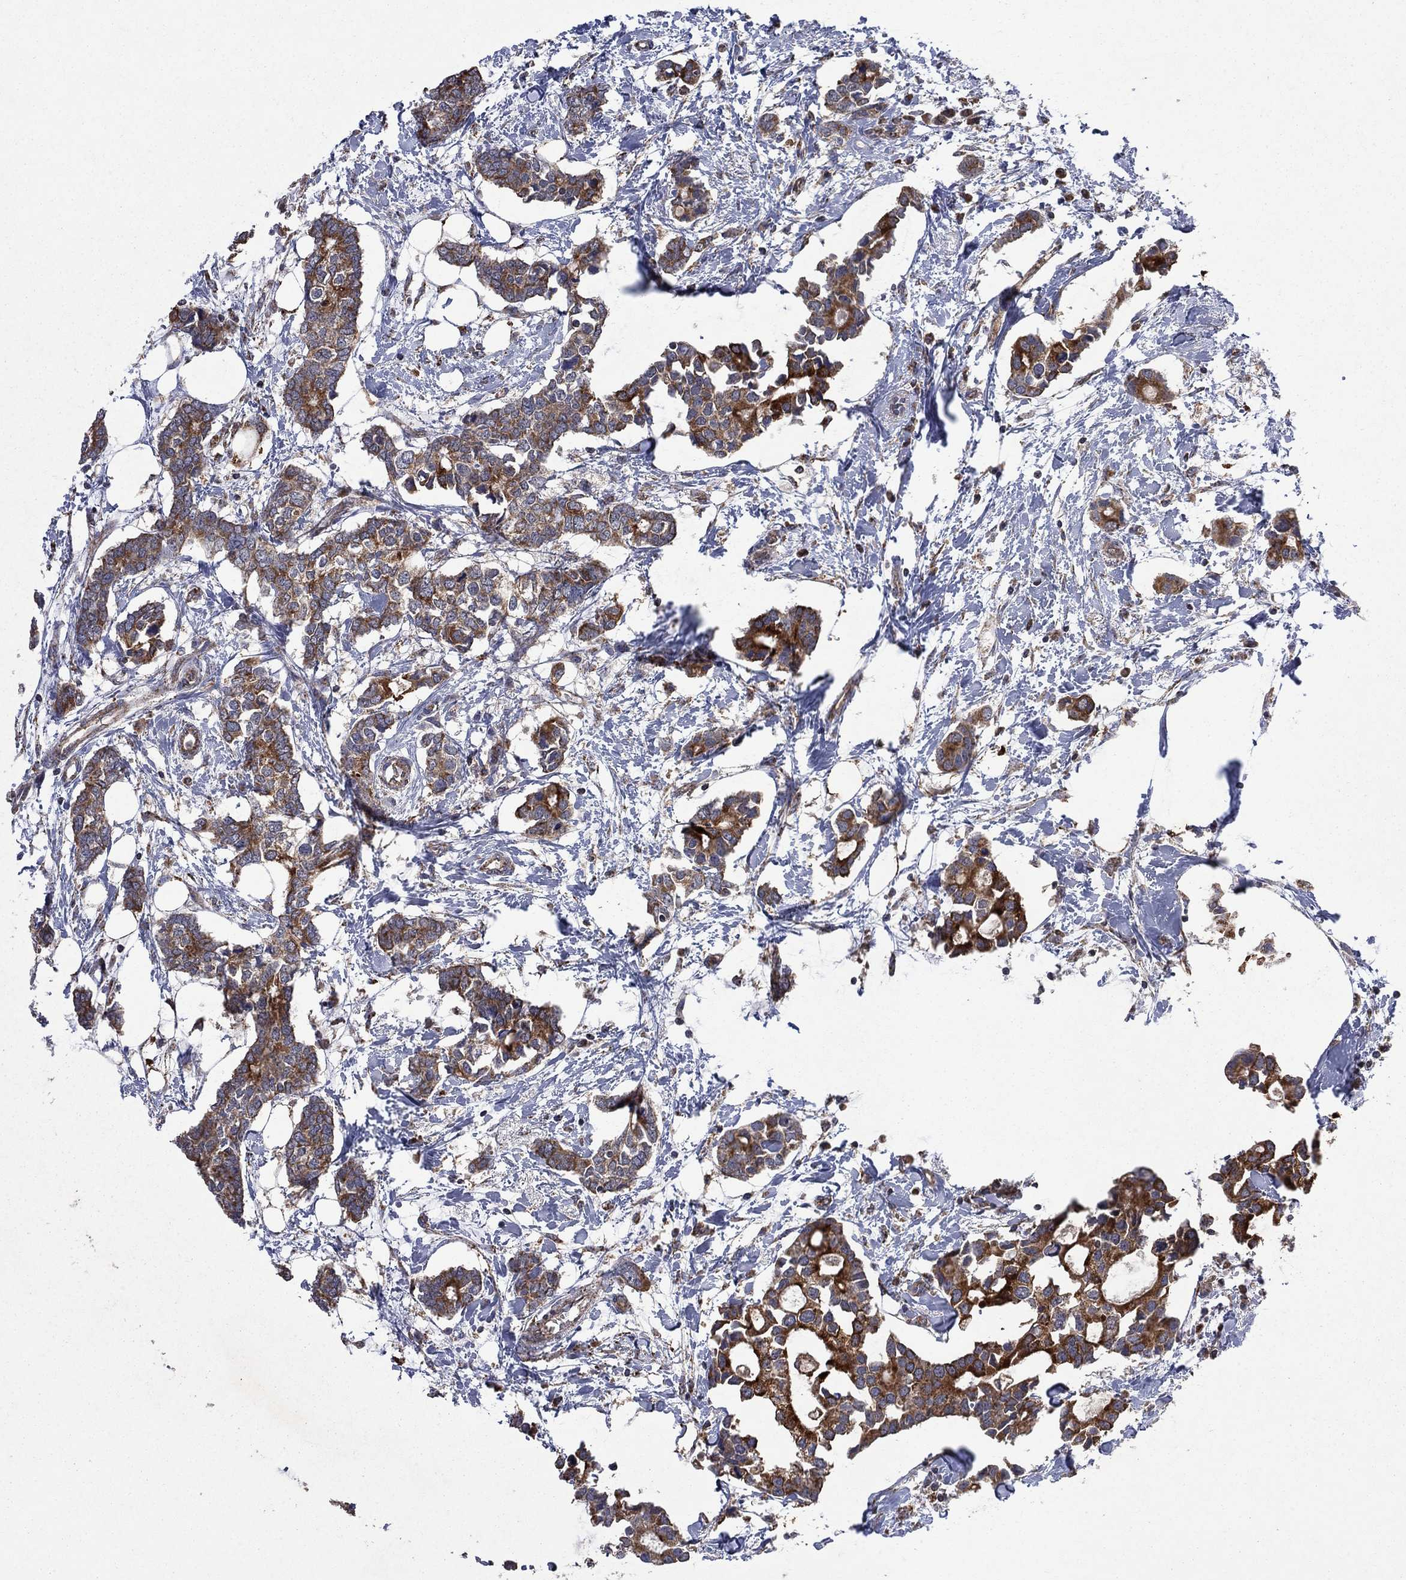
{"staining": {"intensity": "strong", "quantity": "25%-75%", "location": "cytoplasmic/membranous"}, "tissue": "breast cancer", "cell_type": "Tumor cells", "image_type": "cancer", "snomed": [{"axis": "morphology", "description": "Duct carcinoma"}, {"axis": "topography", "description": "Breast"}], "caption": "Tumor cells exhibit high levels of strong cytoplasmic/membranous positivity in about 25%-75% of cells in human breast cancer.", "gene": "DPH1", "patient": {"sex": "female", "age": 83}}